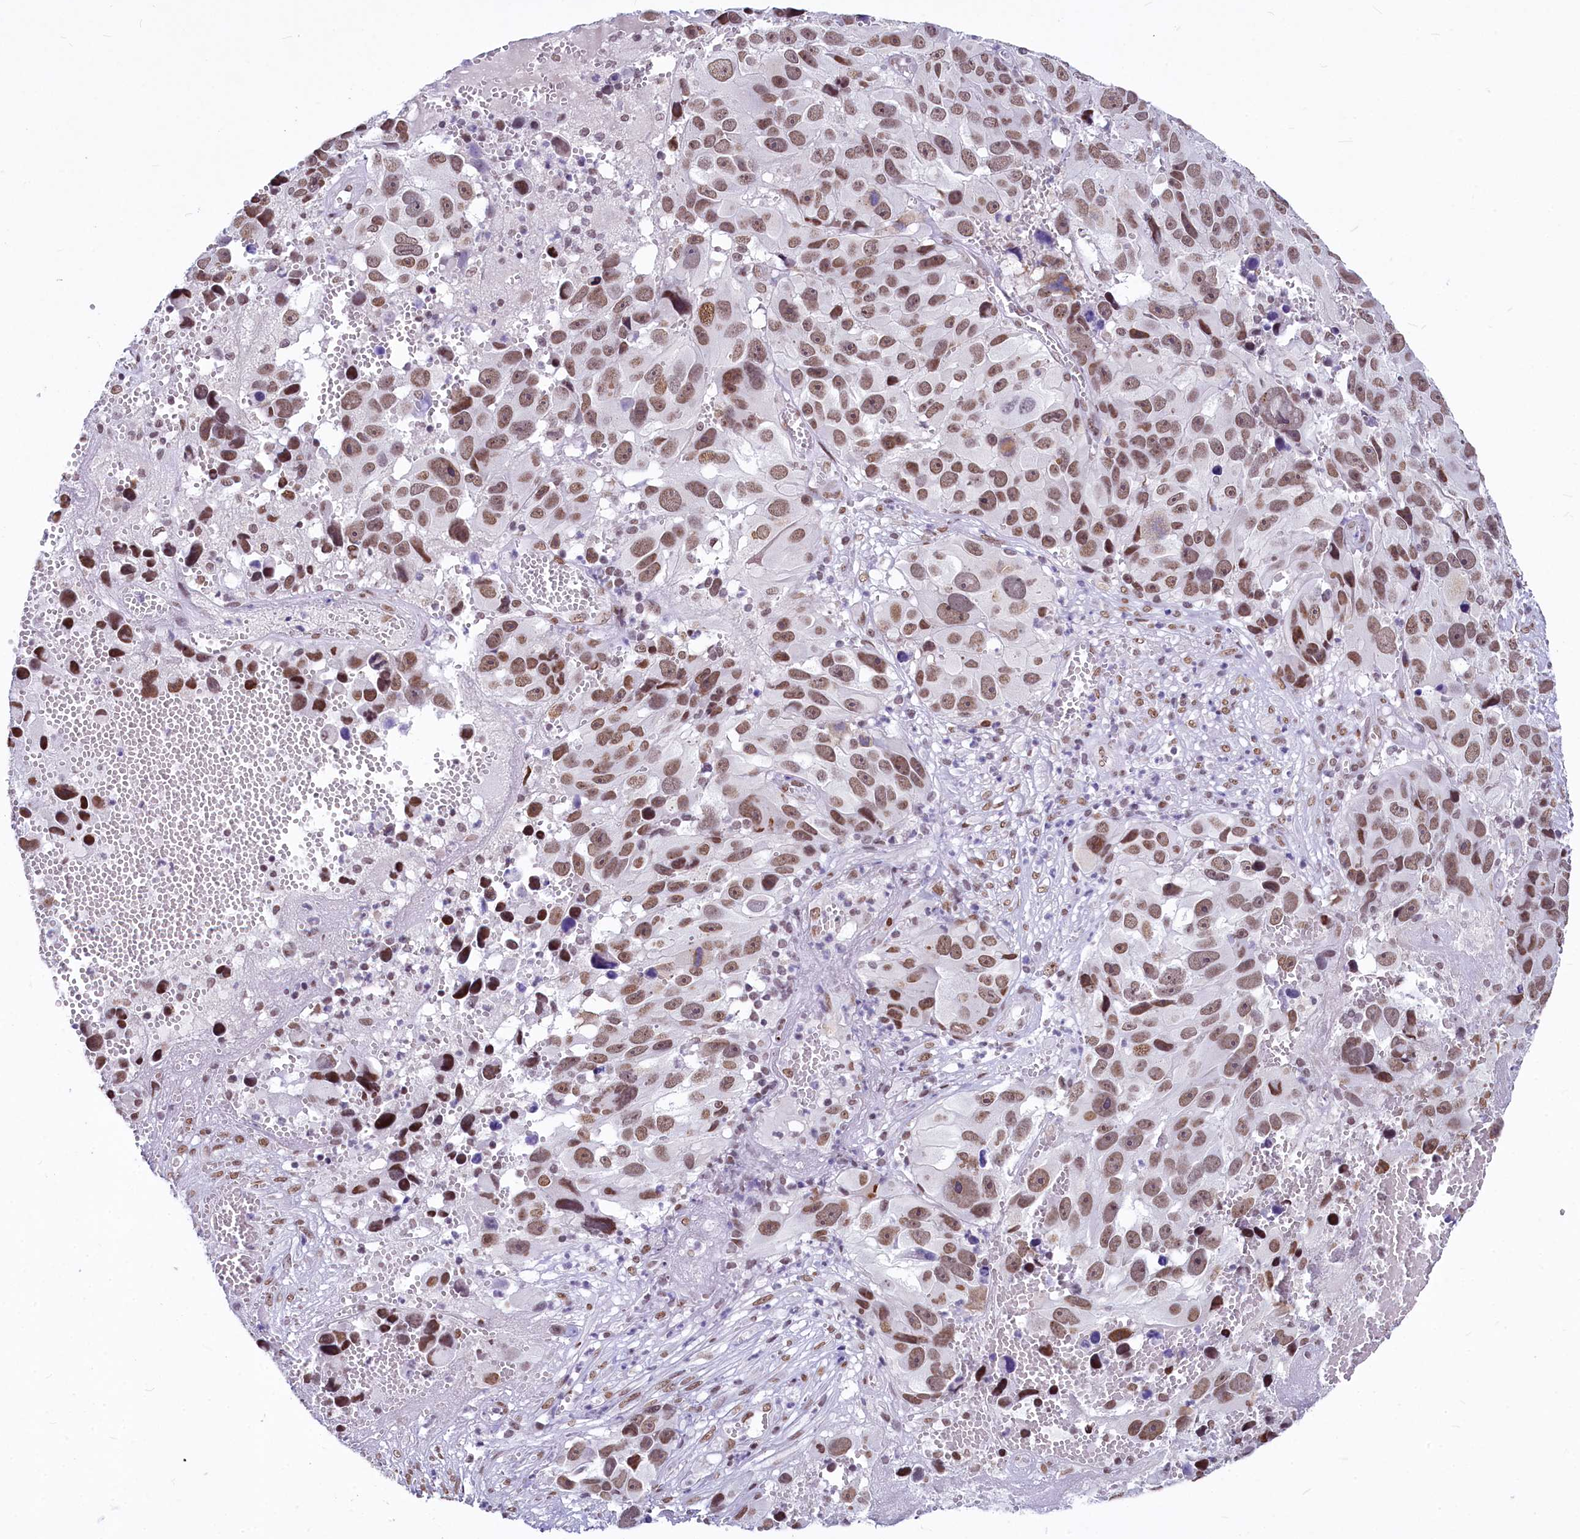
{"staining": {"intensity": "moderate", "quantity": ">75%", "location": "nuclear"}, "tissue": "melanoma", "cell_type": "Tumor cells", "image_type": "cancer", "snomed": [{"axis": "morphology", "description": "Malignant melanoma, NOS"}, {"axis": "topography", "description": "Skin"}], "caption": "A photomicrograph of malignant melanoma stained for a protein demonstrates moderate nuclear brown staining in tumor cells. The staining was performed using DAB to visualize the protein expression in brown, while the nuclei were stained in blue with hematoxylin (Magnification: 20x).", "gene": "PARPBP", "patient": {"sex": "male", "age": 84}}